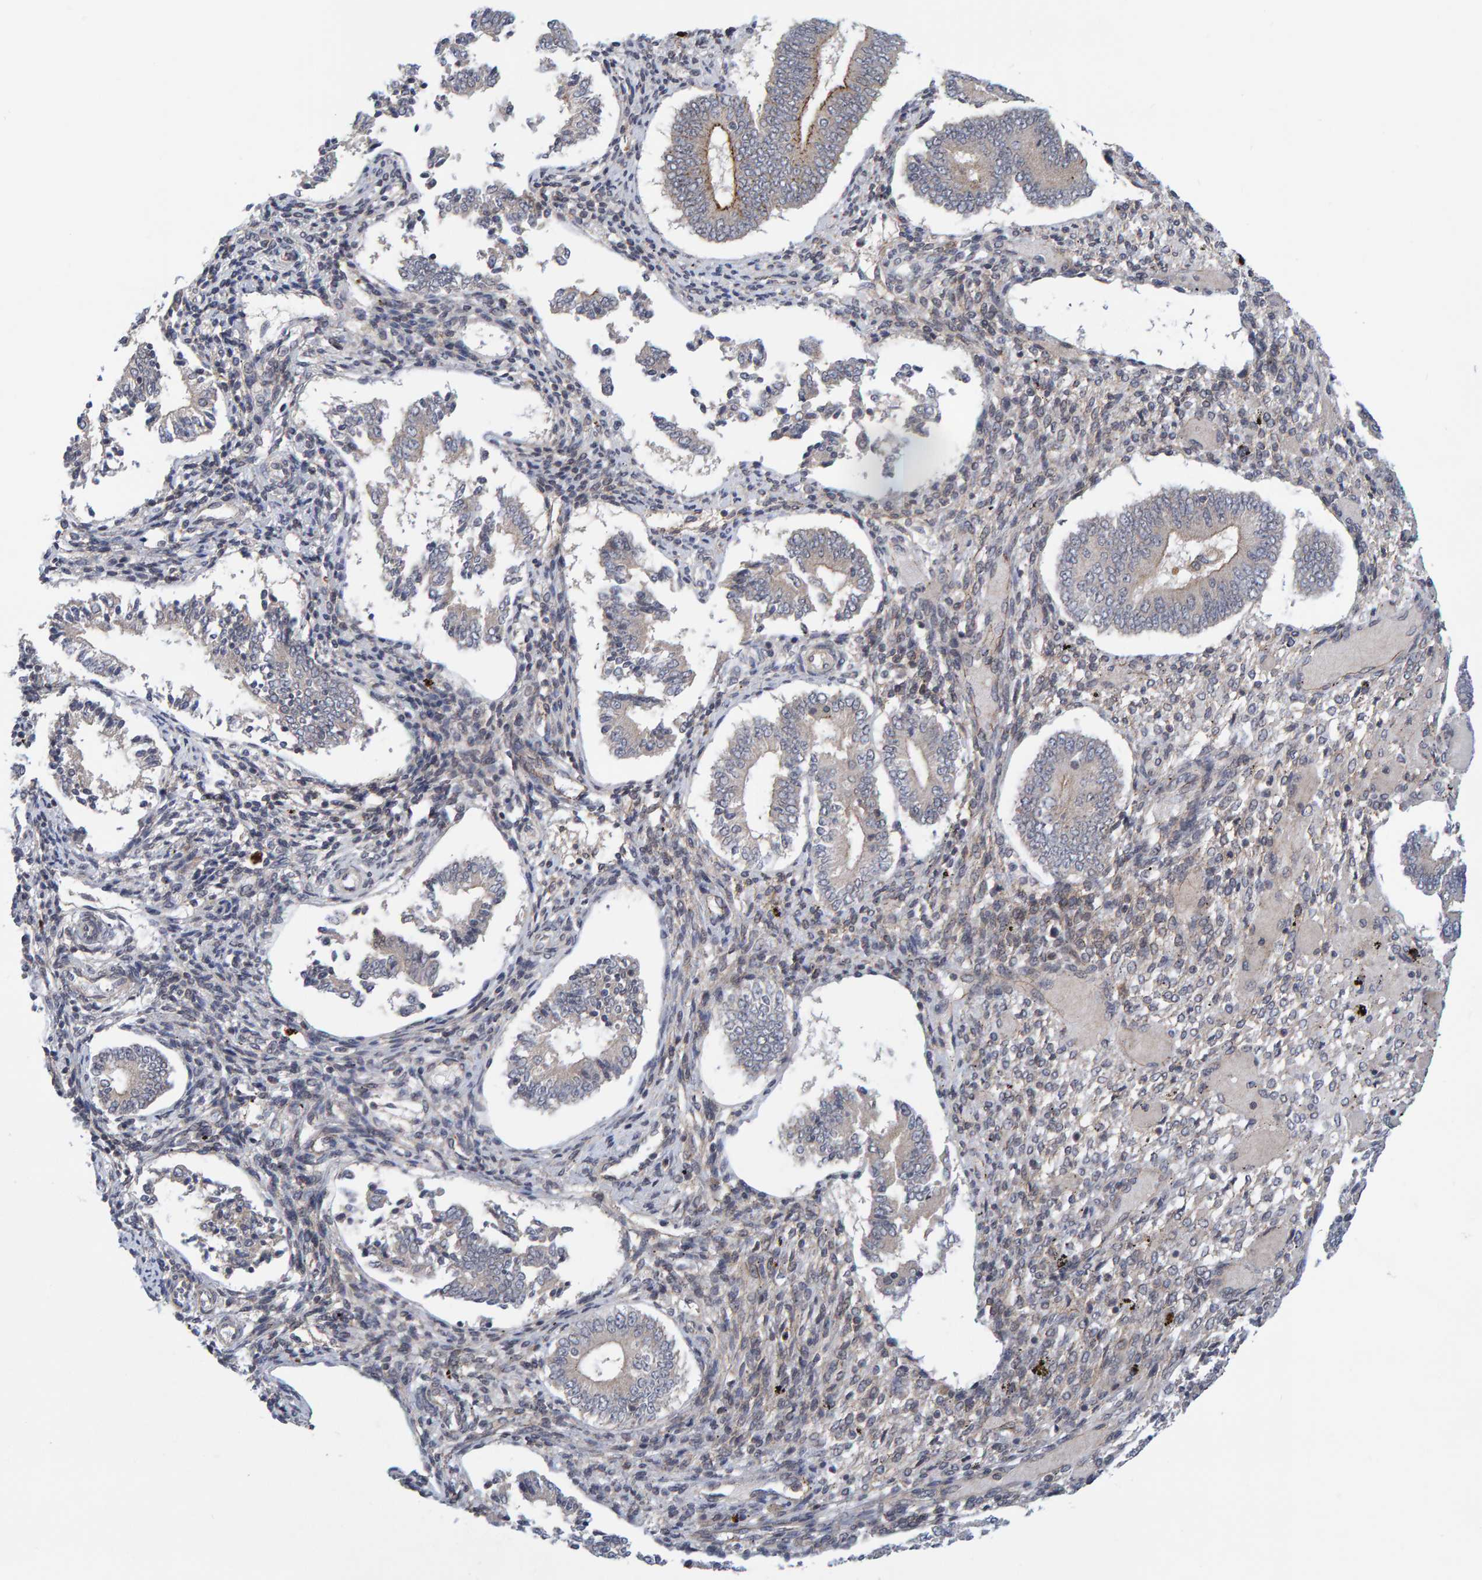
{"staining": {"intensity": "negative", "quantity": "none", "location": "none"}, "tissue": "endometrium", "cell_type": "Cells in endometrial stroma", "image_type": "normal", "snomed": [{"axis": "morphology", "description": "Normal tissue, NOS"}, {"axis": "topography", "description": "Endometrium"}], "caption": "Photomicrograph shows no significant protein positivity in cells in endometrial stroma of benign endometrium.", "gene": "CDH2", "patient": {"sex": "female", "age": 42}}